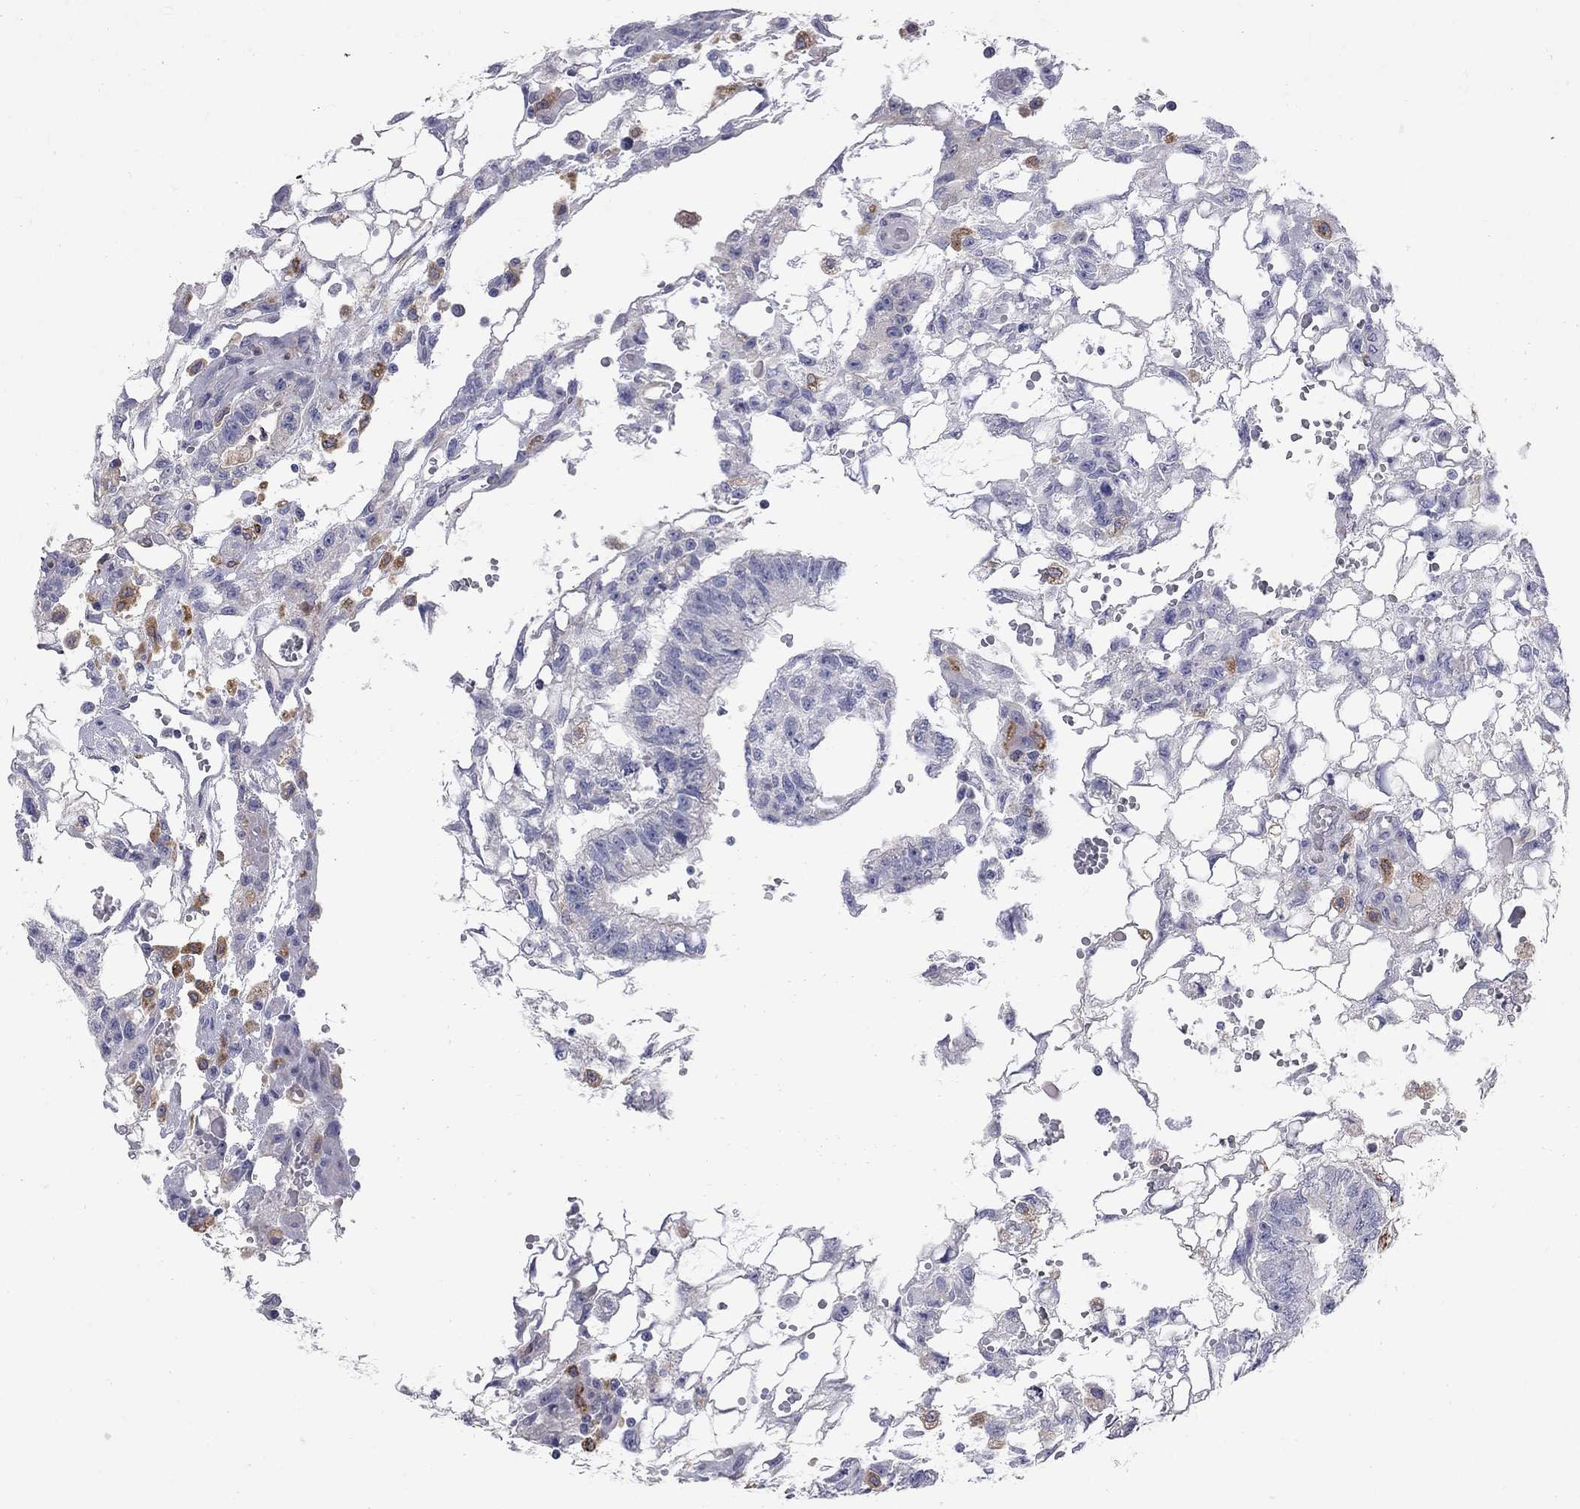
{"staining": {"intensity": "moderate", "quantity": "<25%", "location": "cytoplasmic/membranous"}, "tissue": "testis cancer", "cell_type": "Tumor cells", "image_type": "cancer", "snomed": [{"axis": "morphology", "description": "Carcinoma, Embryonal, NOS"}, {"axis": "topography", "description": "Testis"}], "caption": "A brown stain shows moderate cytoplasmic/membranous expression of a protein in human embryonal carcinoma (testis) tumor cells. The protein is shown in brown color, while the nuclei are stained blue.", "gene": "ACSL1", "patient": {"sex": "male", "age": 32}}